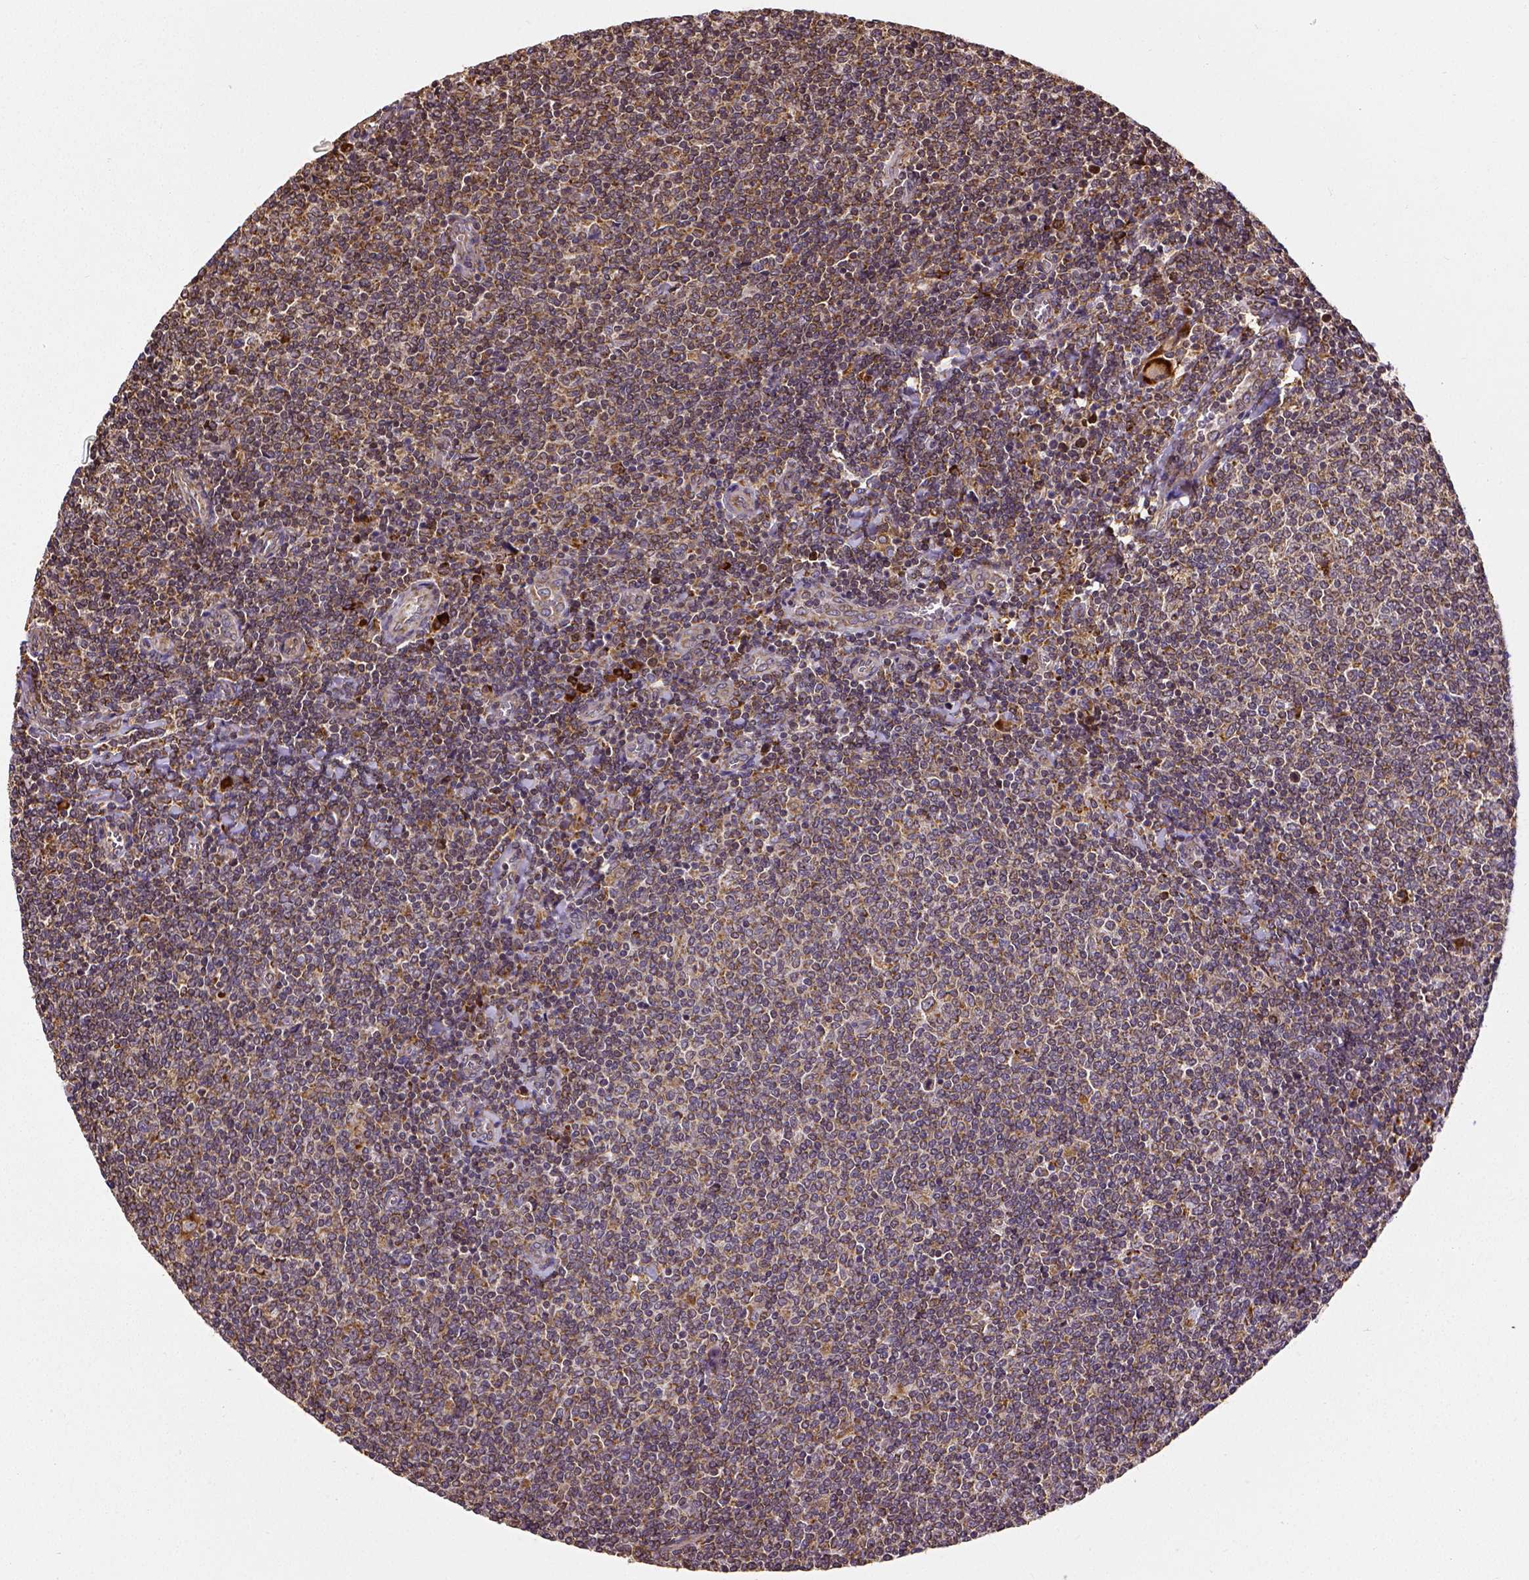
{"staining": {"intensity": "moderate", "quantity": "25%-75%", "location": "cytoplasmic/membranous"}, "tissue": "lymphoma", "cell_type": "Tumor cells", "image_type": "cancer", "snomed": [{"axis": "morphology", "description": "Malignant lymphoma, non-Hodgkin's type, Low grade"}, {"axis": "topography", "description": "Lymph node"}], "caption": "An IHC photomicrograph of tumor tissue is shown. Protein staining in brown labels moderate cytoplasmic/membranous positivity in malignant lymphoma, non-Hodgkin's type (low-grade) within tumor cells.", "gene": "MTDH", "patient": {"sex": "male", "age": 52}}